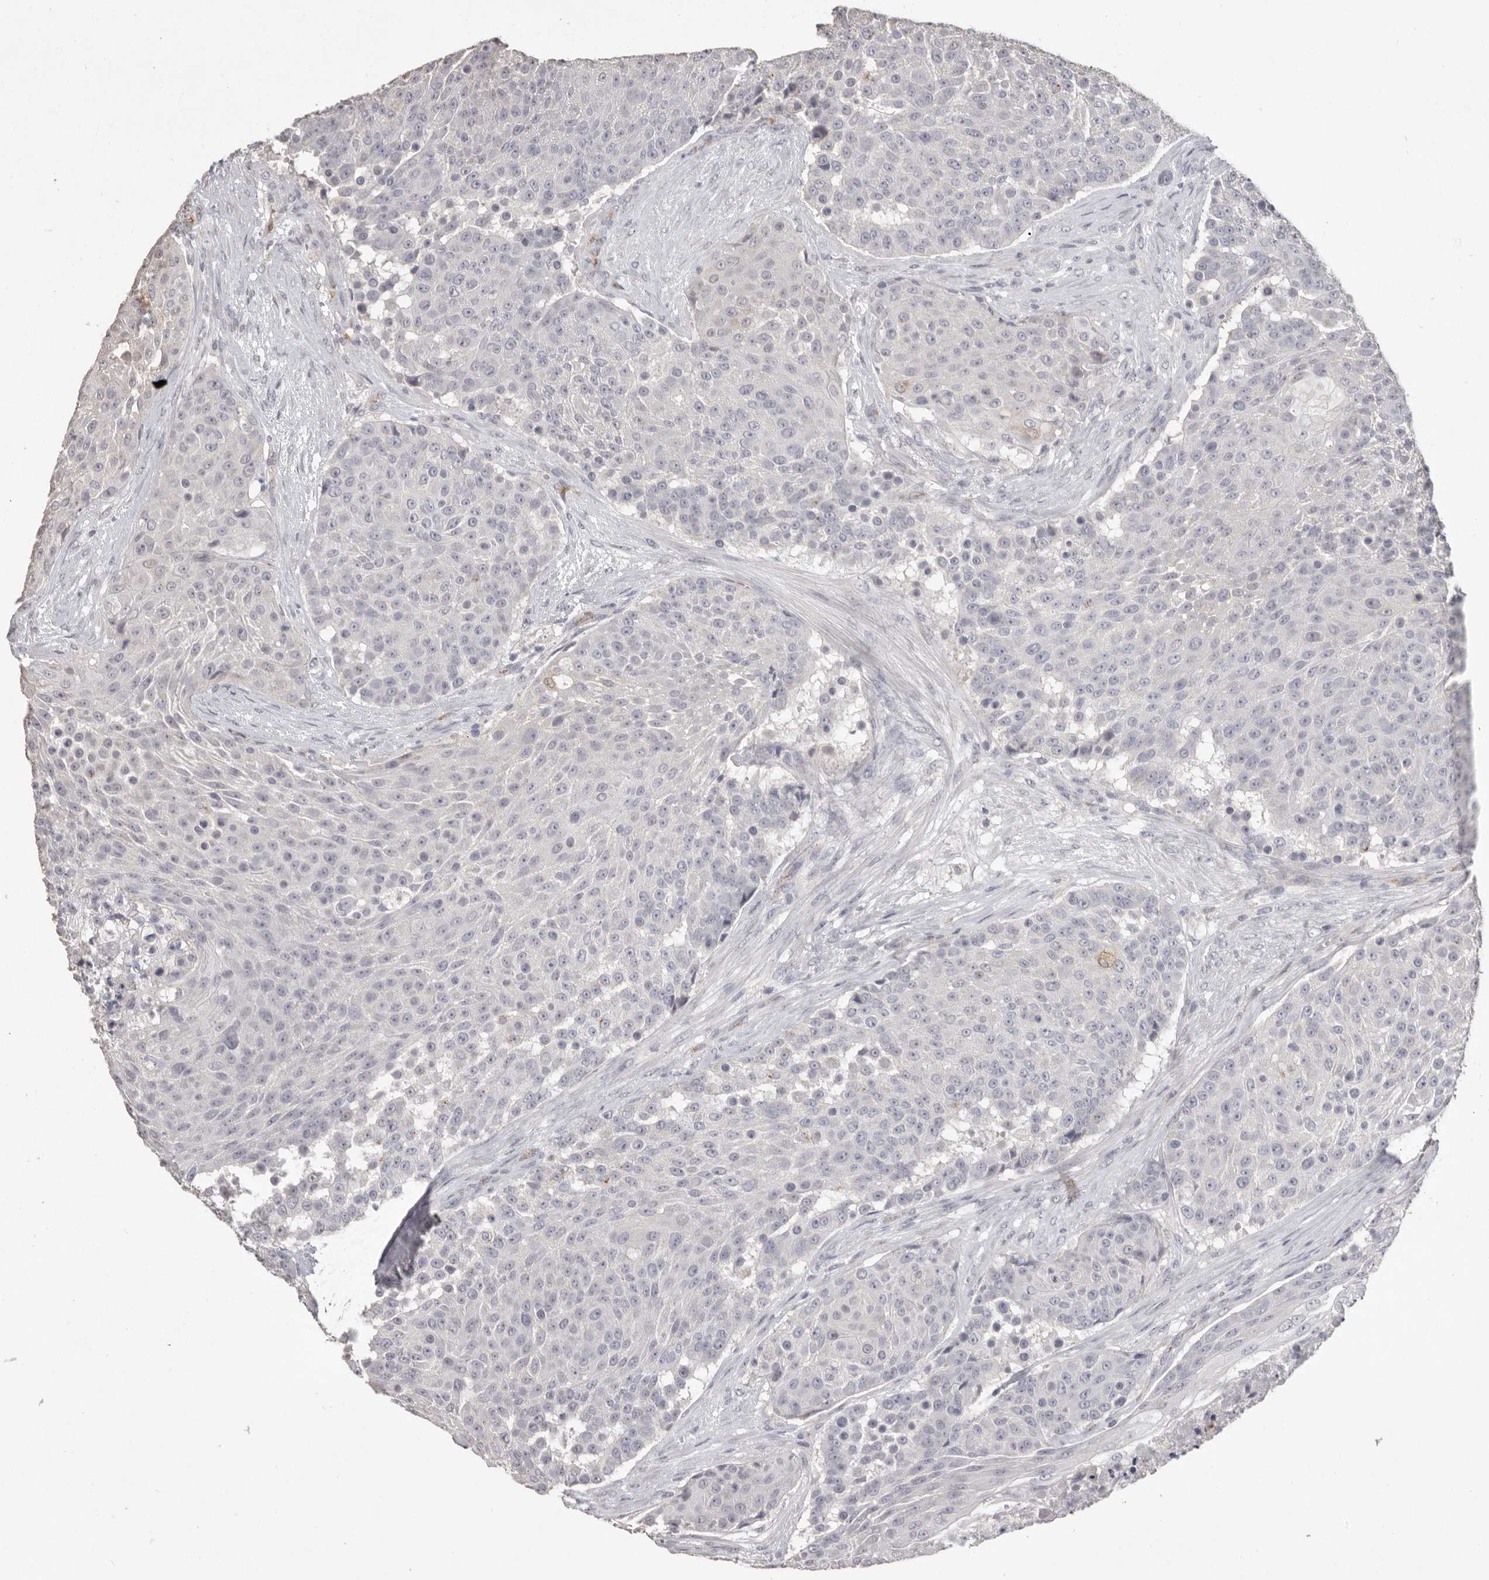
{"staining": {"intensity": "negative", "quantity": "none", "location": "none"}, "tissue": "urothelial cancer", "cell_type": "Tumor cells", "image_type": "cancer", "snomed": [{"axis": "morphology", "description": "Urothelial carcinoma, High grade"}, {"axis": "topography", "description": "Urinary bladder"}], "caption": "A micrograph of urothelial carcinoma (high-grade) stained for a protein demonstrates no brown staining in tumor cells.", "gene": "ZYG11B", "patient": {"sex": "female", "age": 63}}